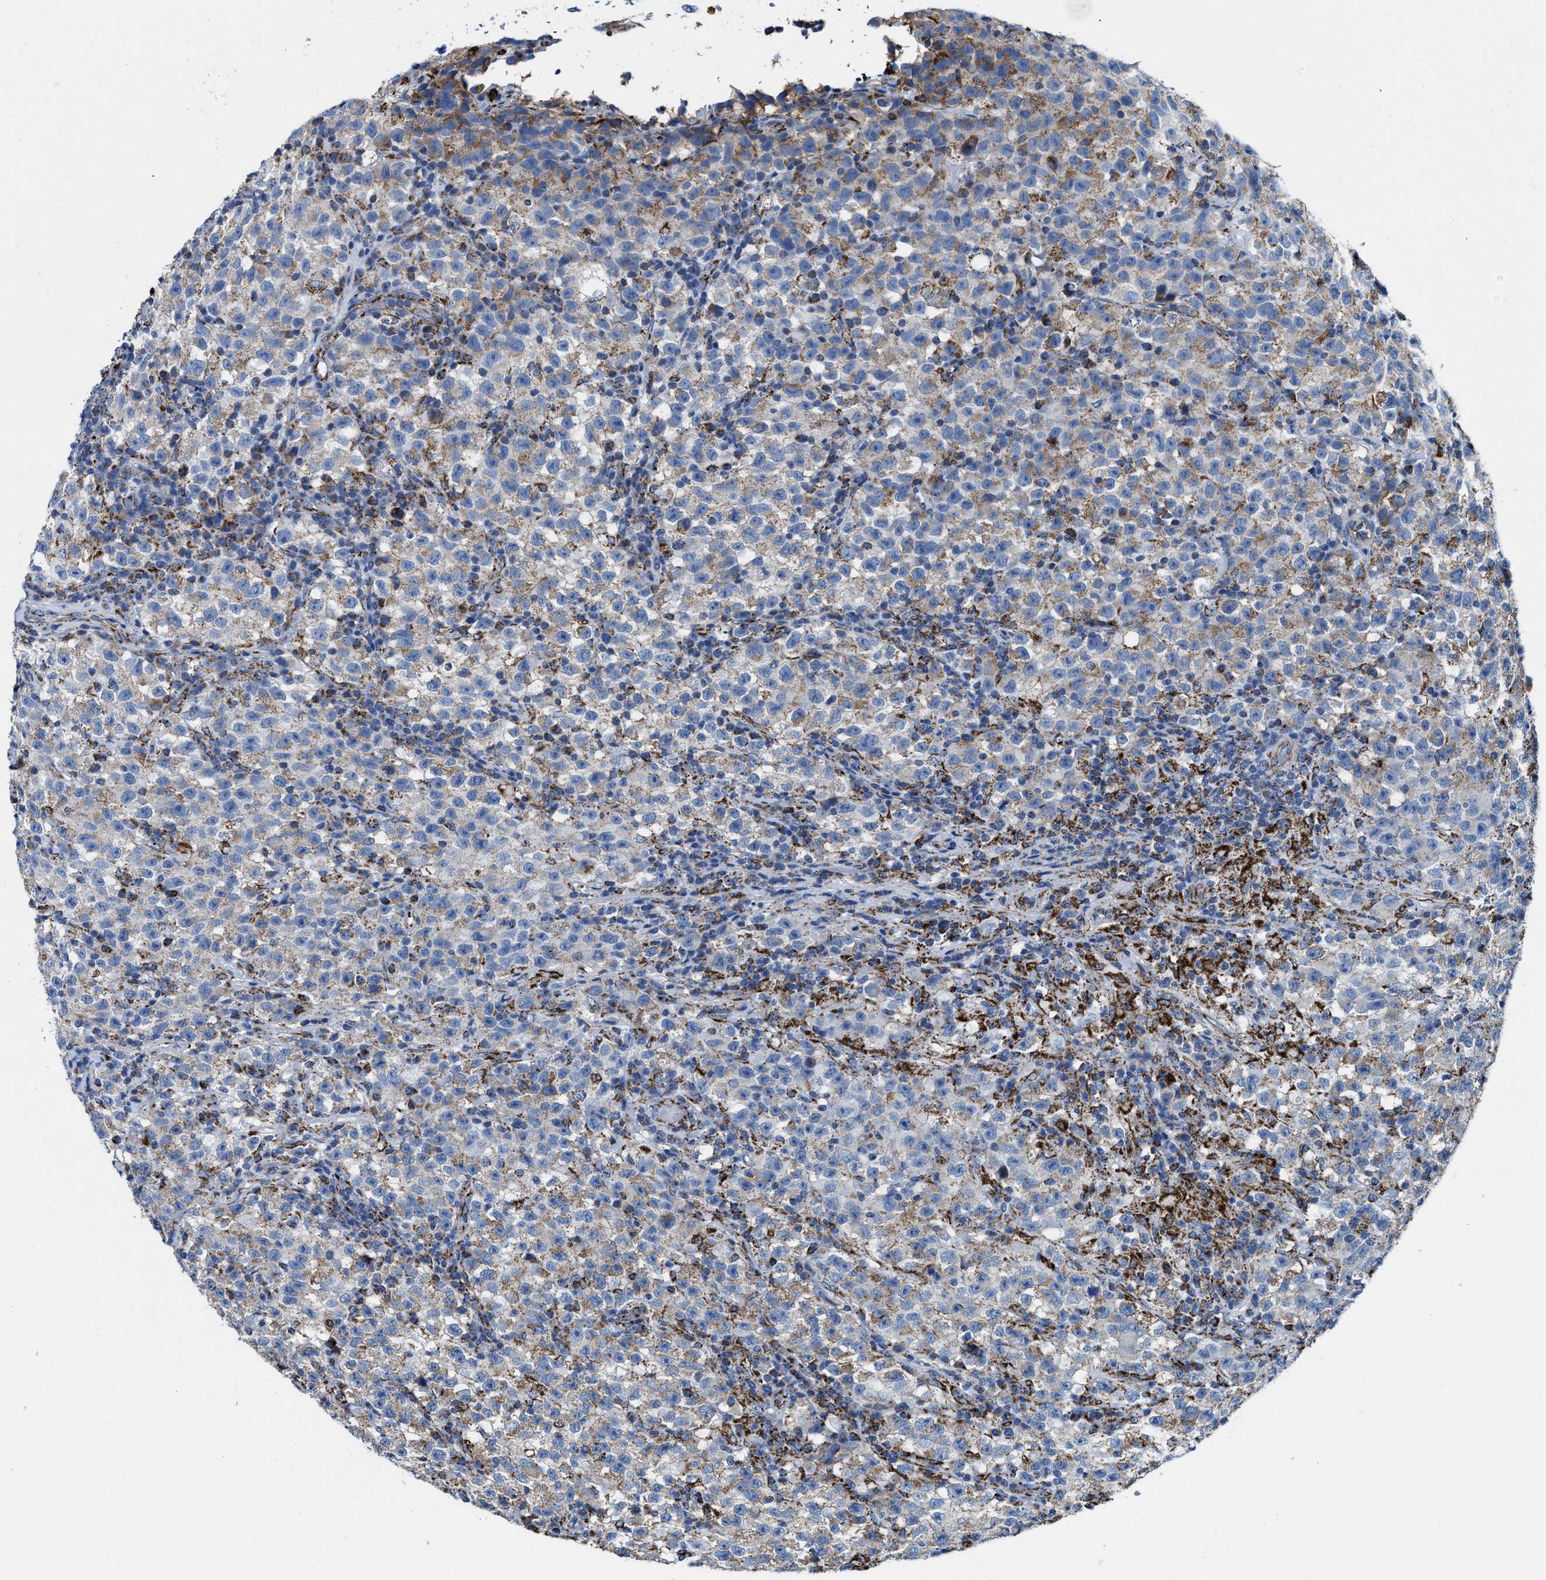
{"staining": {"intensity": "weak", "quantity": "<25%", "location": "cytoplasmic/membranous"}, "tissue": "testis cancer", "cell_type": "Tumor cells", "image_type": "cancer", "snomed": [{"axis": "morphology", "description": "Seminoma, NOS"}, {"axis": "topography", "description": "Testis"}], "caption": "A high-resolution image shows IHC staining of seminoma (testis), which reveals no significant expression in tumor cells.", "gene": "ALDH1B1", "patient": {"sex": "male", "age": 22}}